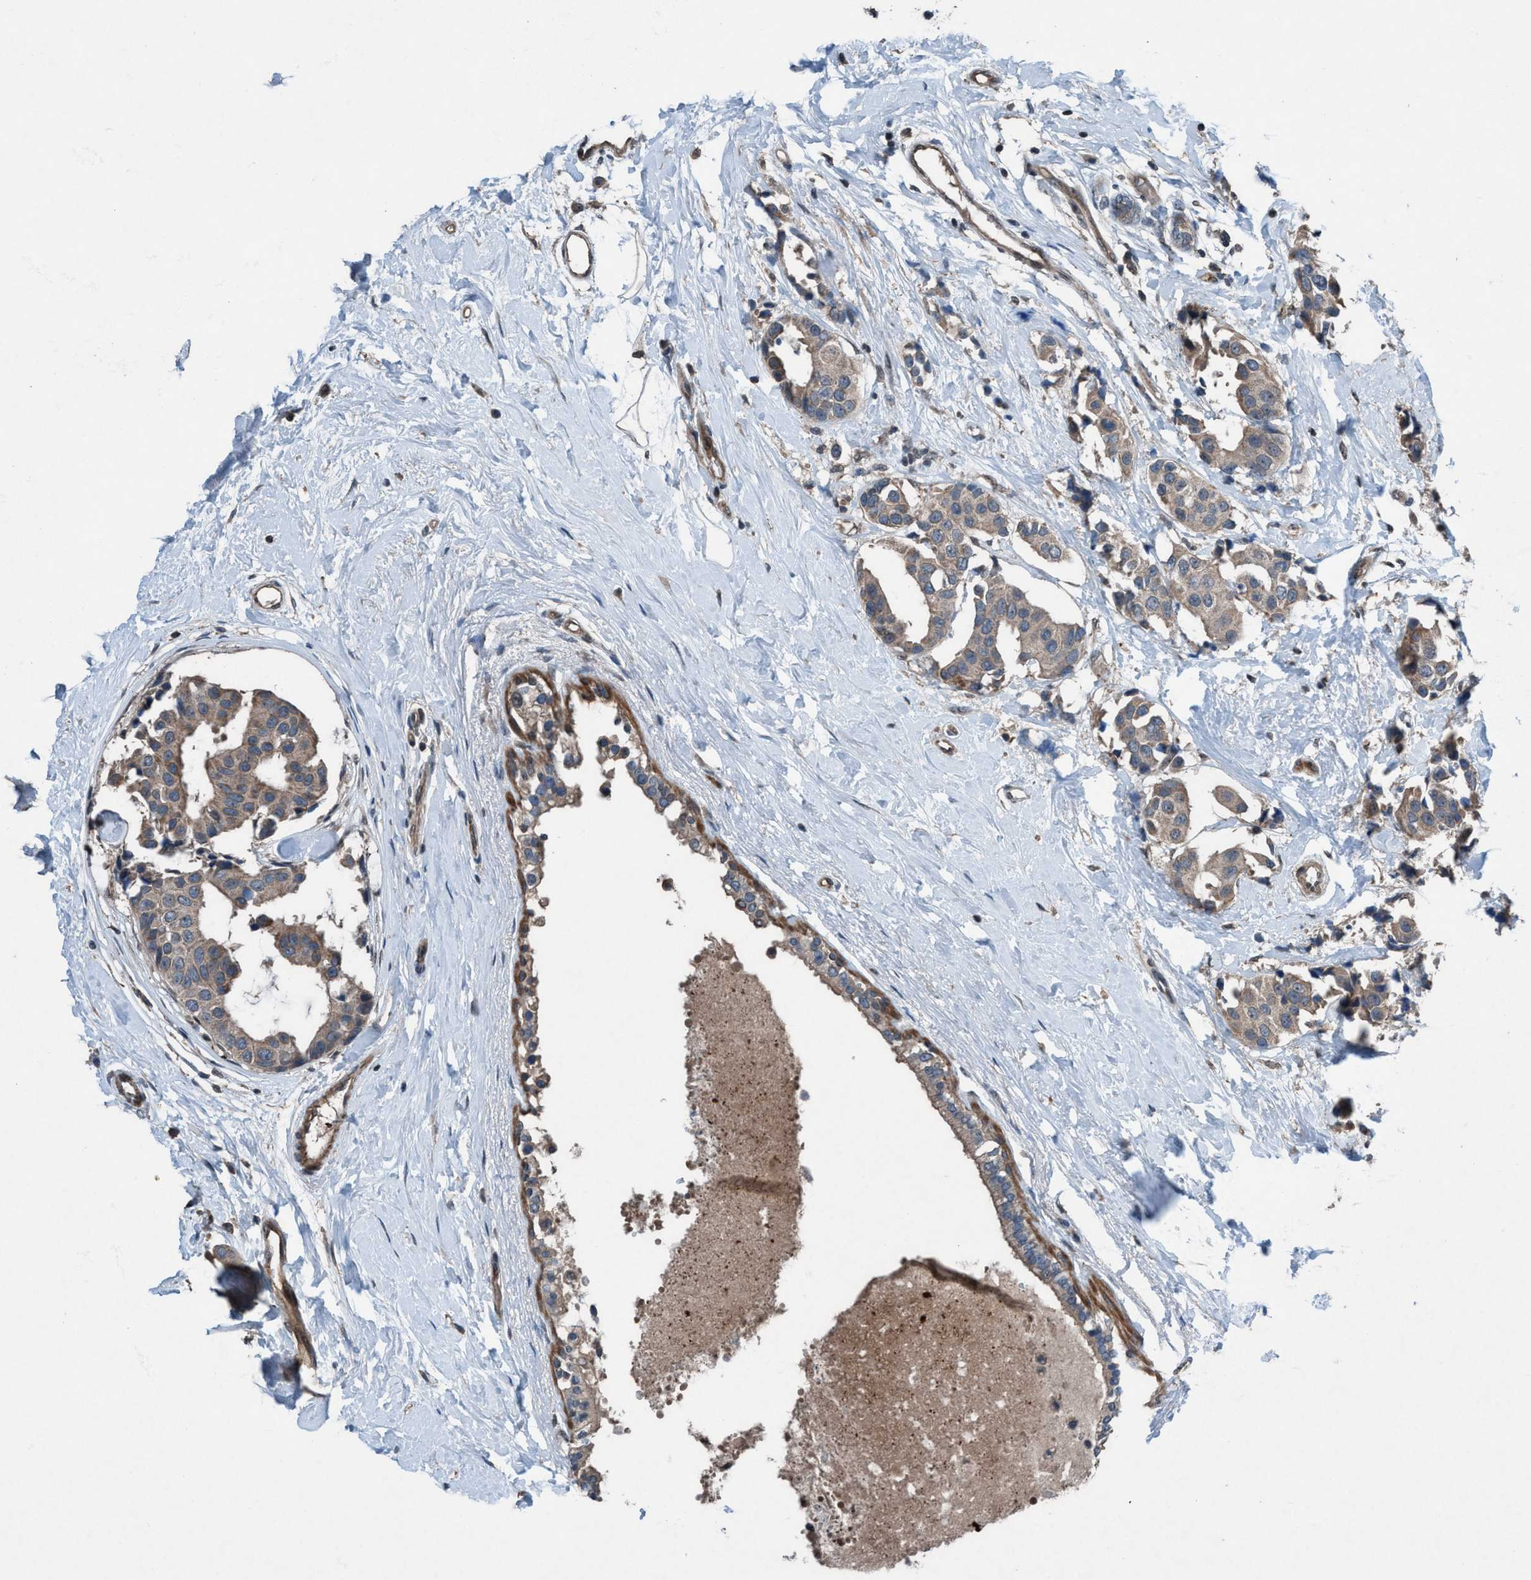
{"staining": {"intensity": "weak", "quantity": ">75%", "location": "cytoplasmic/membranous"}, "tissue": "breast cancer", "cell_type": "Tumor cells", "image_type": "cancer", "snomed": [{"axis": "morphology", "description": "Normal tissue, NOS"}, {"axis": "morphology", "description": "Duct carcinoma"}, {"axis": "topography", "description": "Breast"}], "caption": "Tumor cells display low levels of weak cytoplasmic/membranous expression in about >75% of cells in breast cancer.", "gene": "NISCH", "patient": {"sex": "female", "age": 39}}